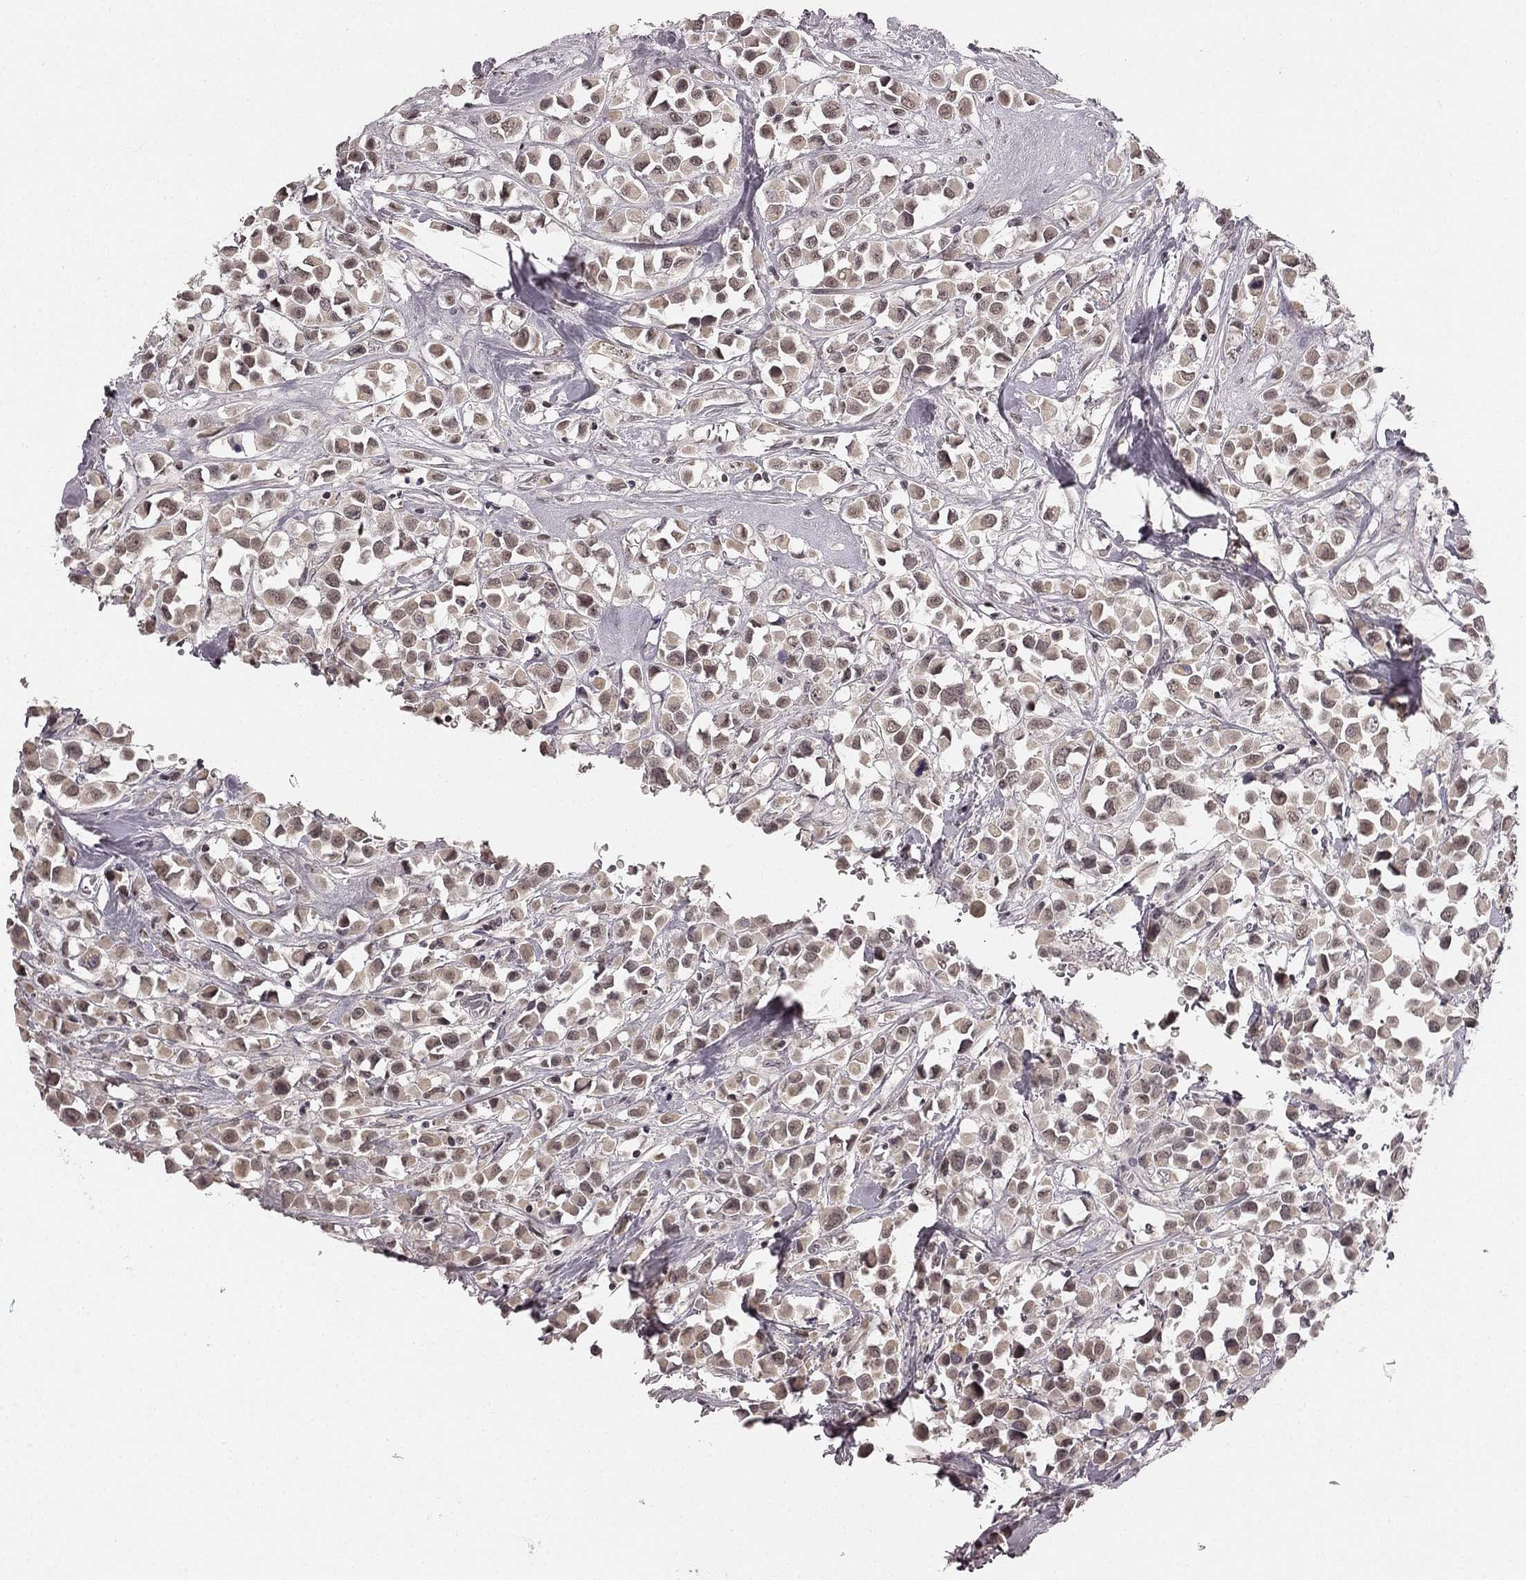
{"staining": {"intensity": "weak", "quantity": ">75%", "location": "cytoplasmic/membranous,nuclear"}, "tissue": "breast cancer", "cell_type": "Tumor cells", "image_type": "cancer", "snomed": [{"axis": "morphology", "description": "Duct carcinoma"}, {"axis": "topography", "description": "Breast"}], "caption": "Immunohistochemical staining of human breast cancer demonstrates low levels of weak cytoplasmic/membranous and nuclear positivity in about >75% of tumor cells. (IHC, brightfield microscopy, high magnification).", "gene": "HCN4", "patient": {"sex": "female", "age": 61}}